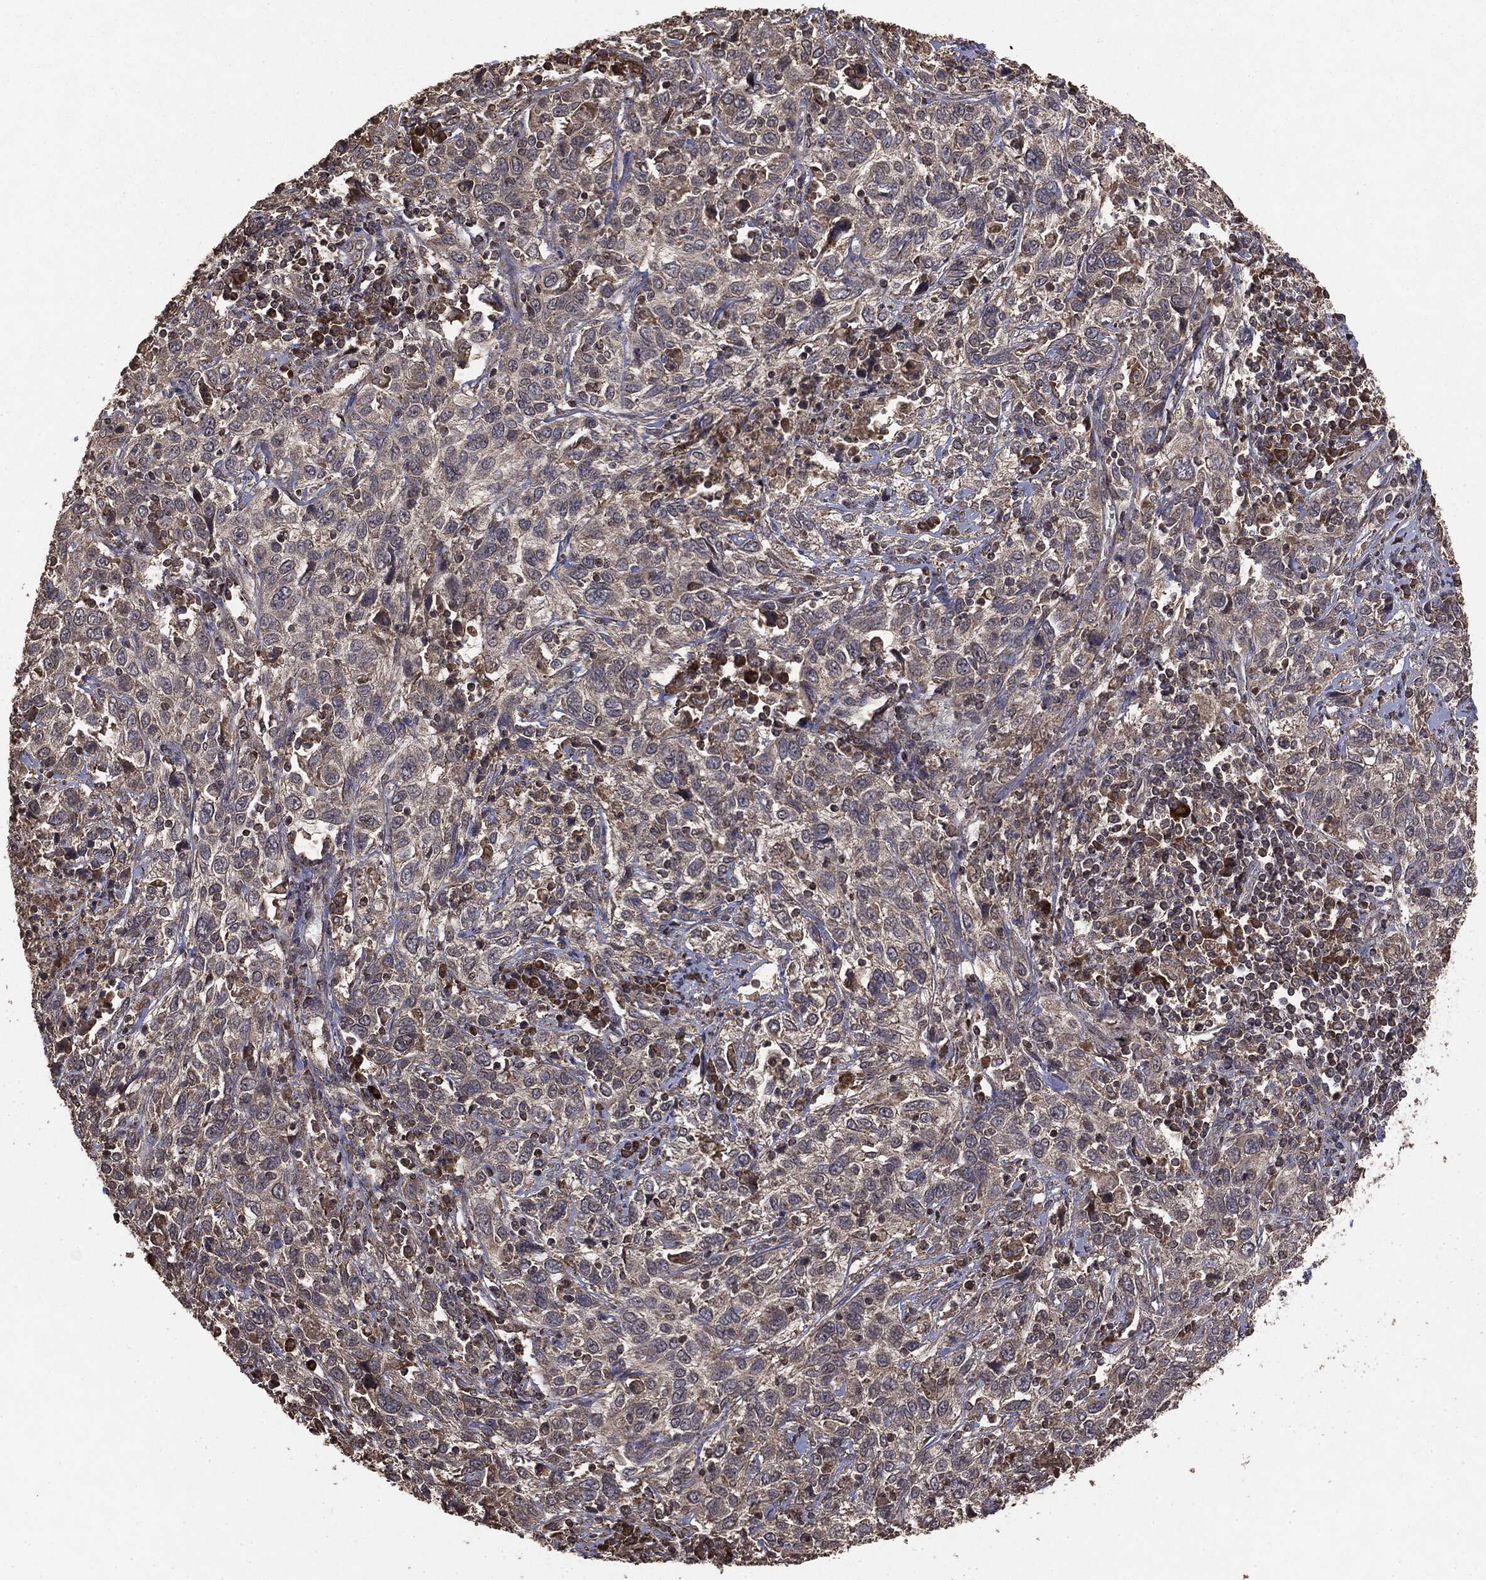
{"staining": {"intensity": "negative", "quantity": "none", "location": "none"}, "tissue": "cervical cancer", "cell_type": "Tumor cells", "image_type": "cancer", "snomed": [{"axis": "morphology", "description": "Squamous cell carcinoma, NOS"}, {"axis": "topography", "description": "Cervix"}], "caption": "IHC photomicrograph of neoplastic tissue: human squamous cell carcinoma (cervical) stained with DAB (3,3'-diaminobenzidine) exhibits no significant protein expression in tumor cells.", "gene": "MTOR", "patient": {"sex": "female", "age": 46}}